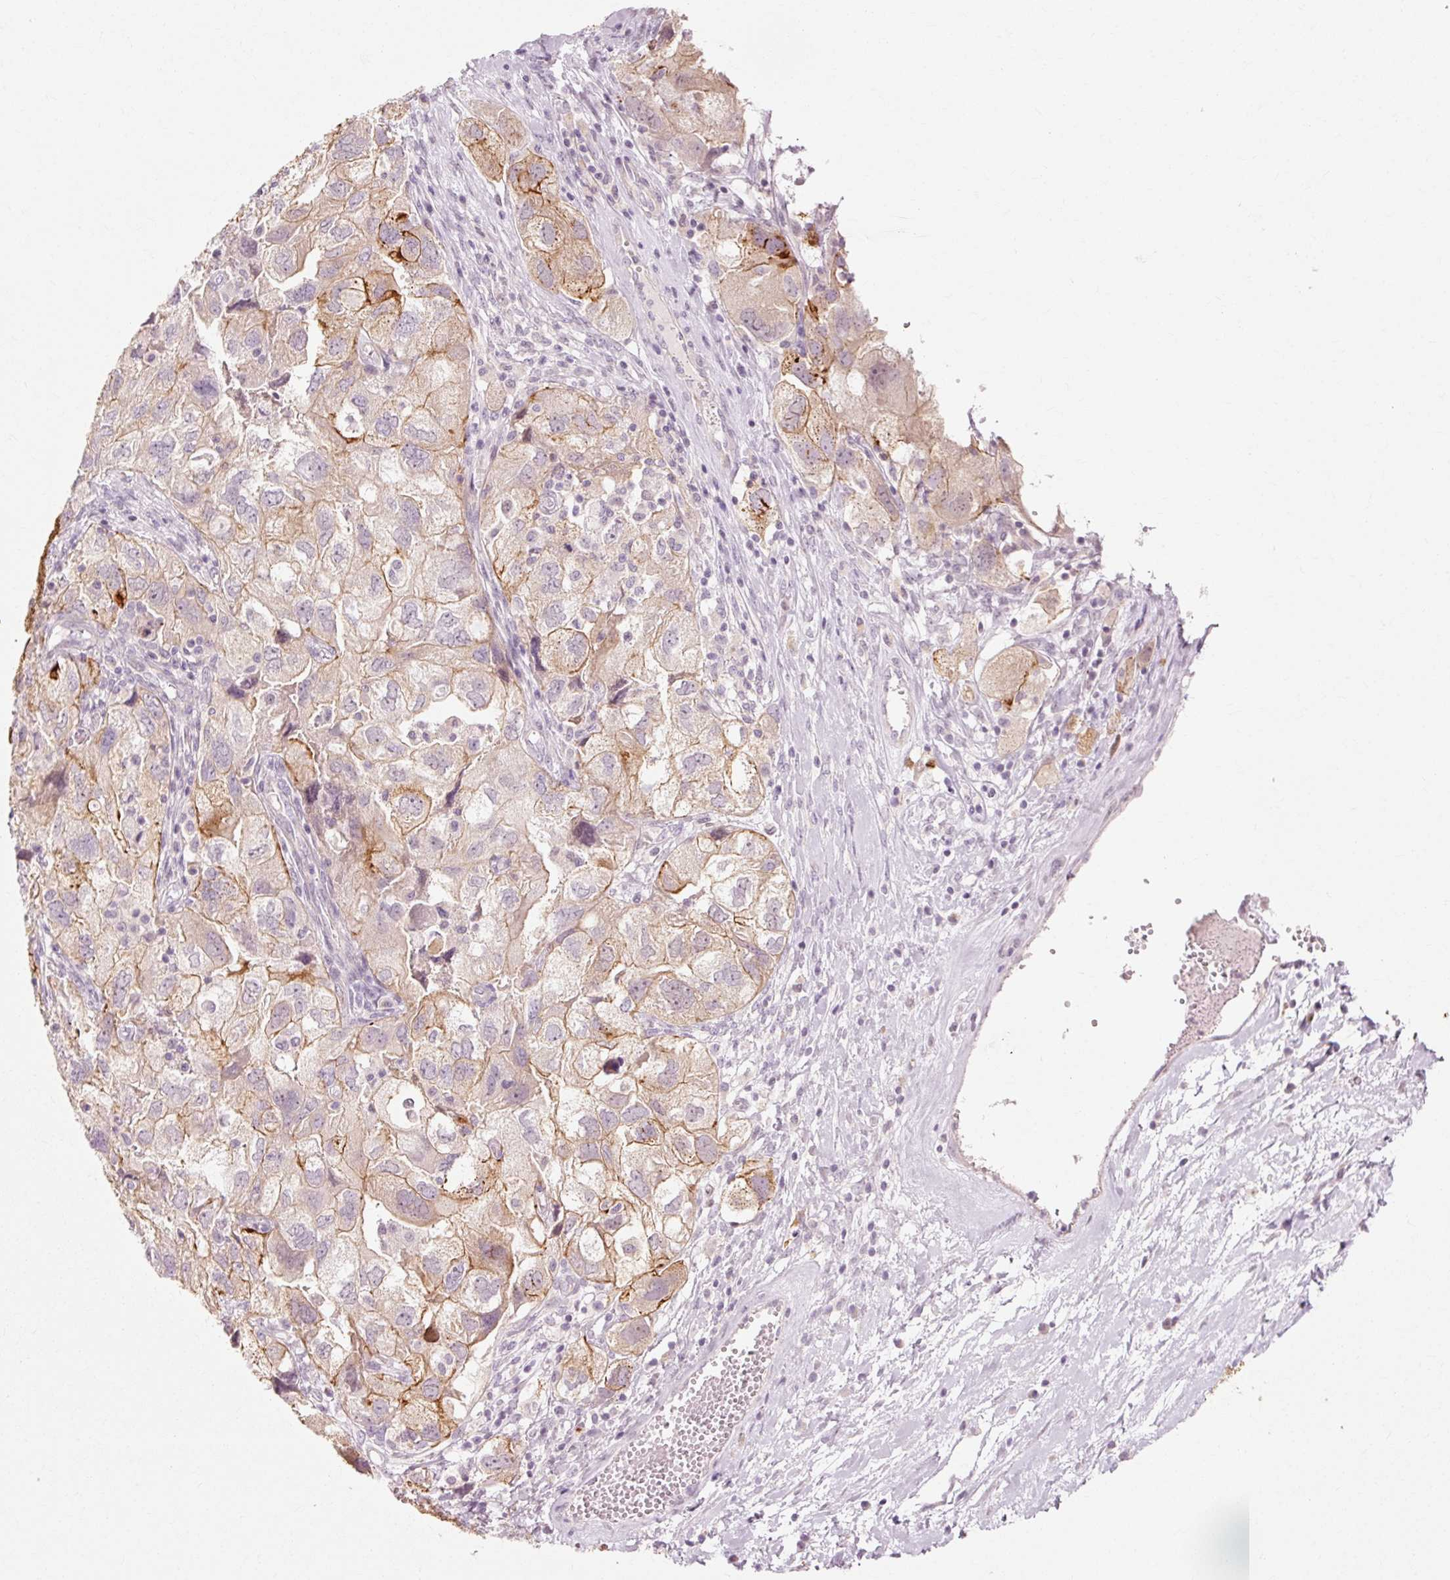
{"staining": {"intensity": "moderate", "quantity": ">75%", "location": "cytoplasmic/membranous"}, "tissue": "ovarian cancer", "cell_type": "Tumor cells", "image_type": "cancer", "snomed": [{"axis": "morphology", "description": "Carcinoma, NOS"}, {"axis": "morphology", "description": "Cystadenocarcinoma, serous, NOS"}, {"axis": "topography", "description": "Ovary"}], "caption": "Ovarian carcinoma tissue reveals moderate cytoplasmic/membranous staining in approximately >75% of tumor cells, visualized by immunohistochemistry.", "gene": "TRIM73", "patient": {"sex": "female", "age": 69}}